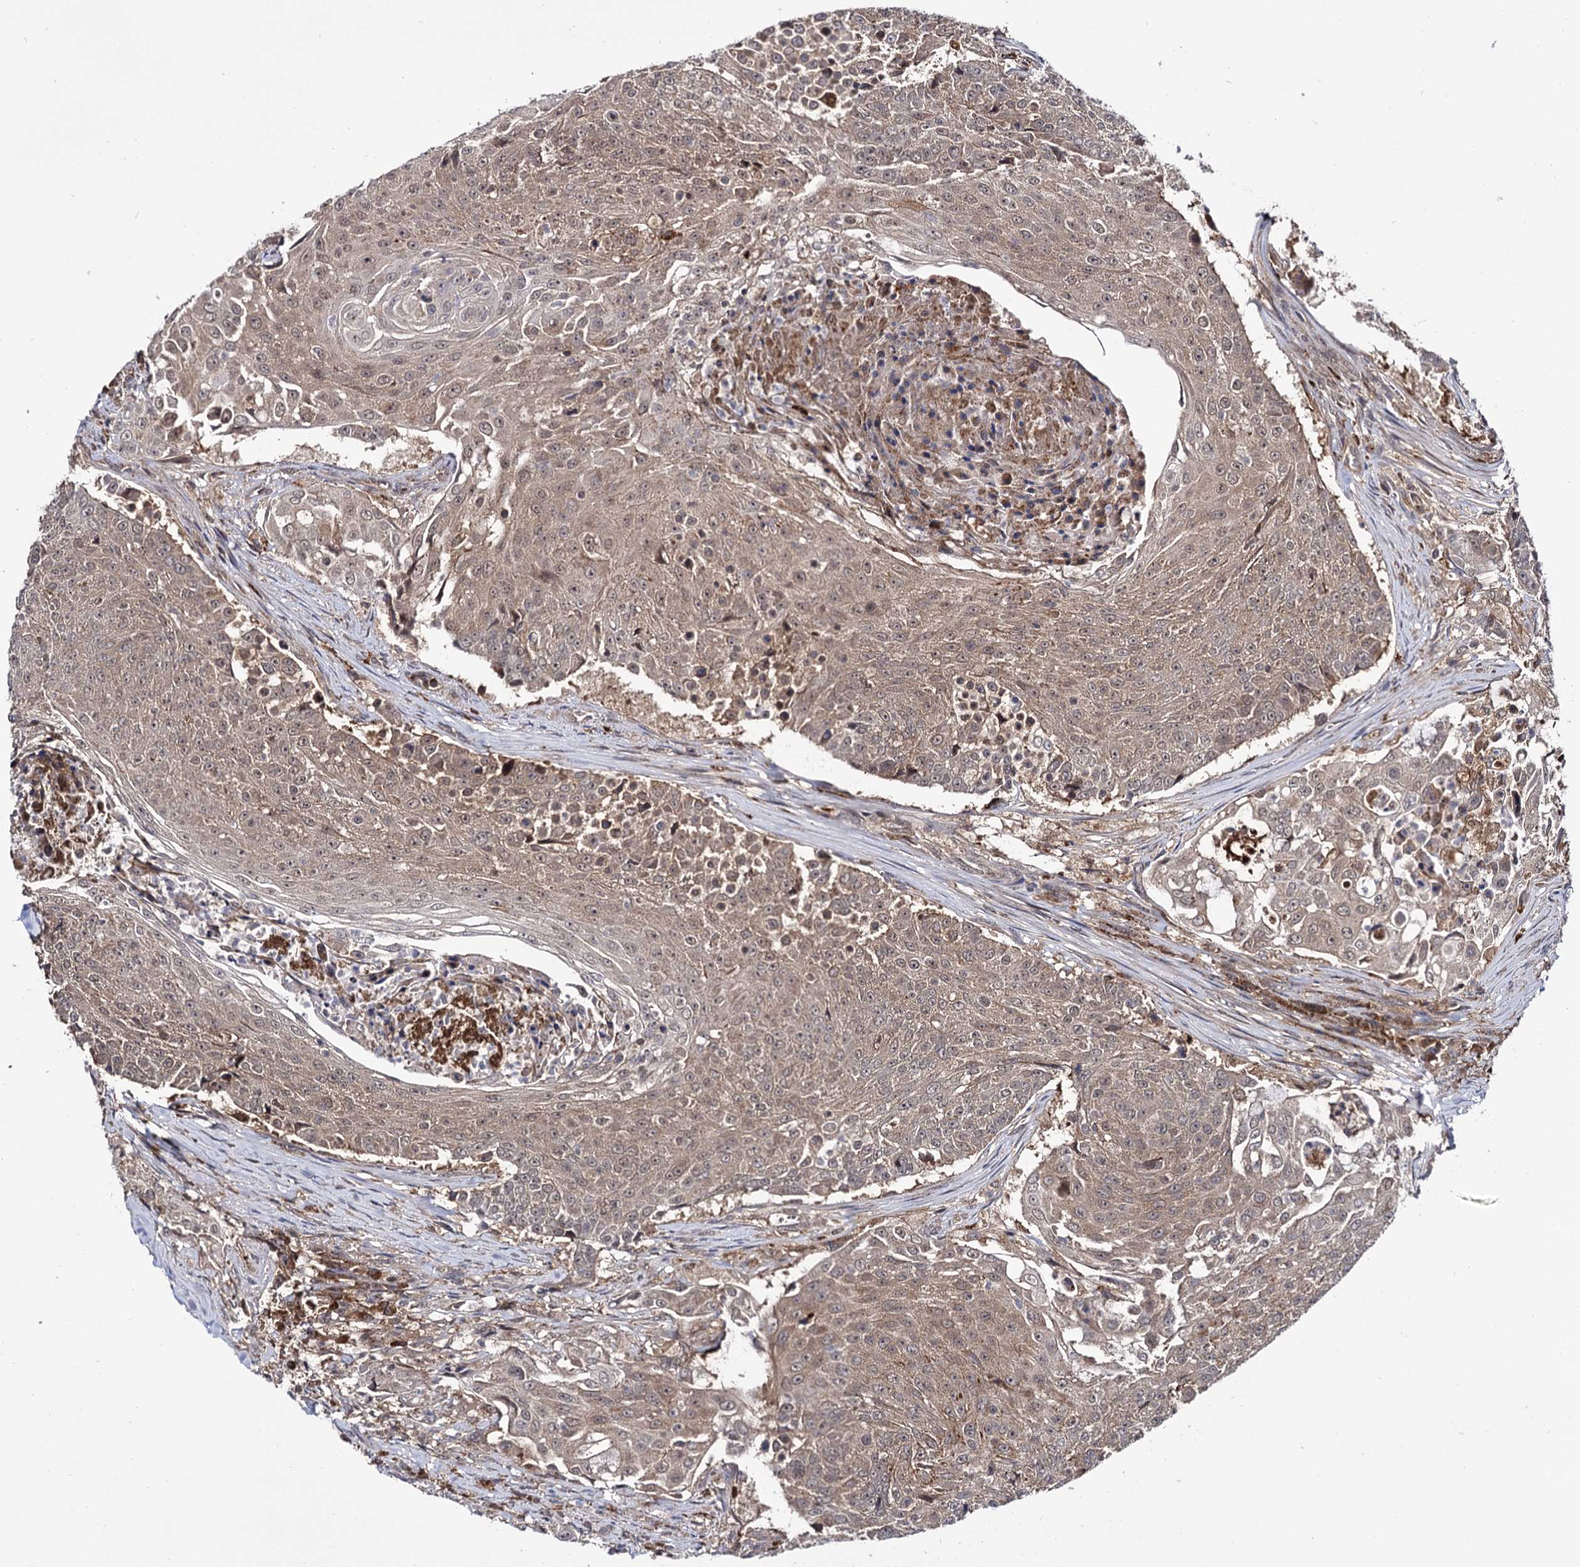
{"staining": {"intensity": "moderate", "quantity": ">75%", "location": "cytoplasmic/membranous,nuclear"}, "tissue": "urothelial cancer", "cell_type": "Tumor cells", "image_type": "cancer", "snomed": [{"axis": "morphology", "description": "Urothelial carcinoma, High grade"}, {"axis": "topography", "description": "Urinary bladder"}], "caption": "Urothelial cancer stained for a protein shows moderate cytoplasmic/membranous and nuclear positivity in tumor cells.", "gene": "MICAL2", "patient": {"sex": "female", "age": 63}}